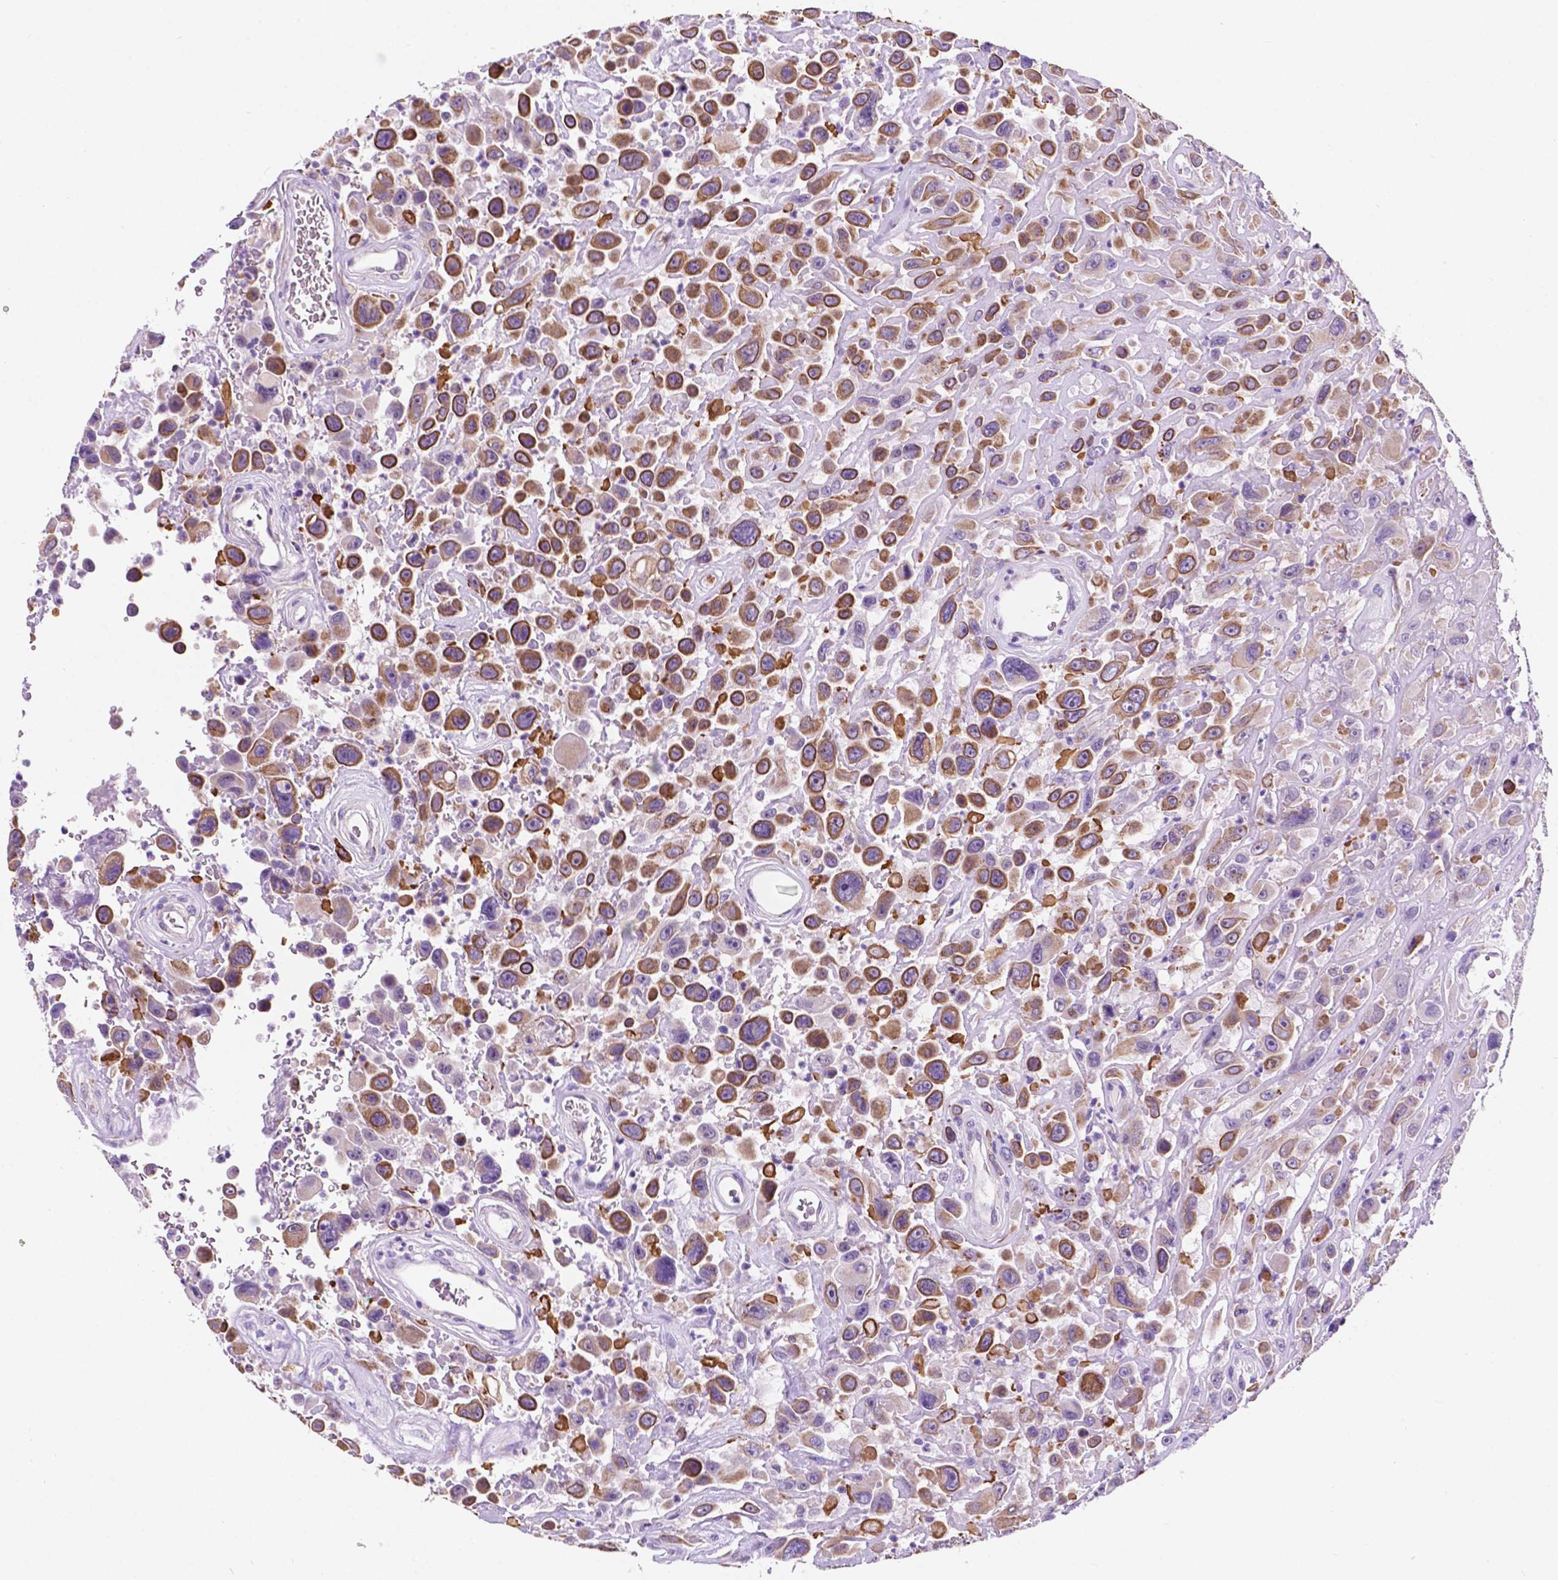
{"staining": {"intensity": "moderate", "quantity": ">75%", "location": "cytoplasmic/membranous"}, "tissue": "urothelial cancer", "cell_type": "Tumor cells", "image_type": "cancer", "snomed": [{"axis": "morphology", "description": "Urothelial carcinoma, High grade"}, {"axis": "topography", "description": "Urinary bladder"}], "caption": "An image showing moderate cytoplasmic/membranous expression in approximately >75% of tumor cells in high-grade urothelial carcinoma, as visualized by brown immunohistochemical staining.", "gene": "TRPV5", "patient": {"sex": "male", "age": 53}}